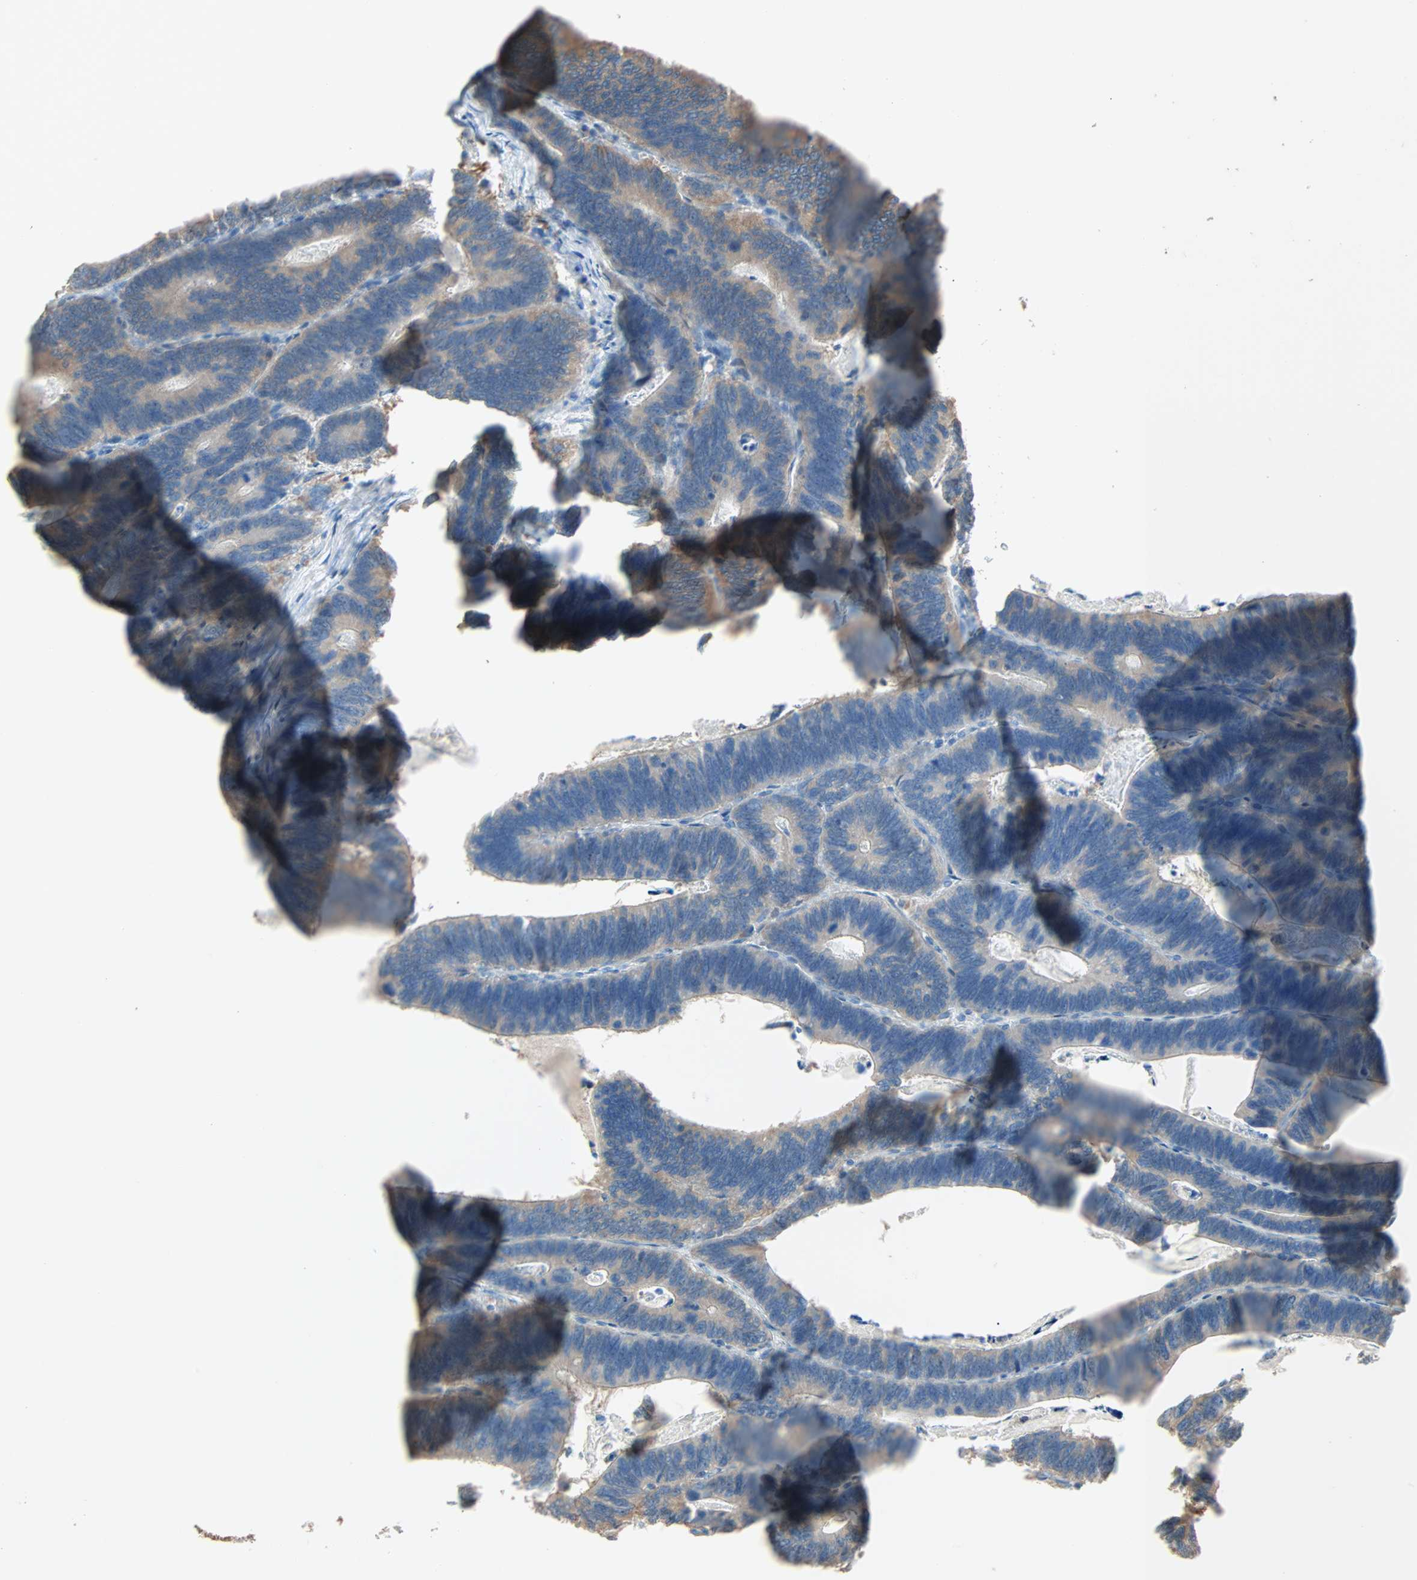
{"staining": {"intensity": "moderate", "quantity": "<25%", "location": "cytoplasmic/membranous"}, "tissue": "colorectal cancer", "cell_type": "Tumor cells", "image_type": "cancer", "snomed": [{"axis": "morphology", "description": "Adenocarcinoma, NOS"}, {"axis": "topography", "description": "Colon"}], "caption": "Colorectal cancer stained with a brown dye exhibits moderate cytoplasmic/membranous positive expression in about <25% of tumor cells.", "gene": "PRDX1", "patient": {"sex": "male", "age": 72}}